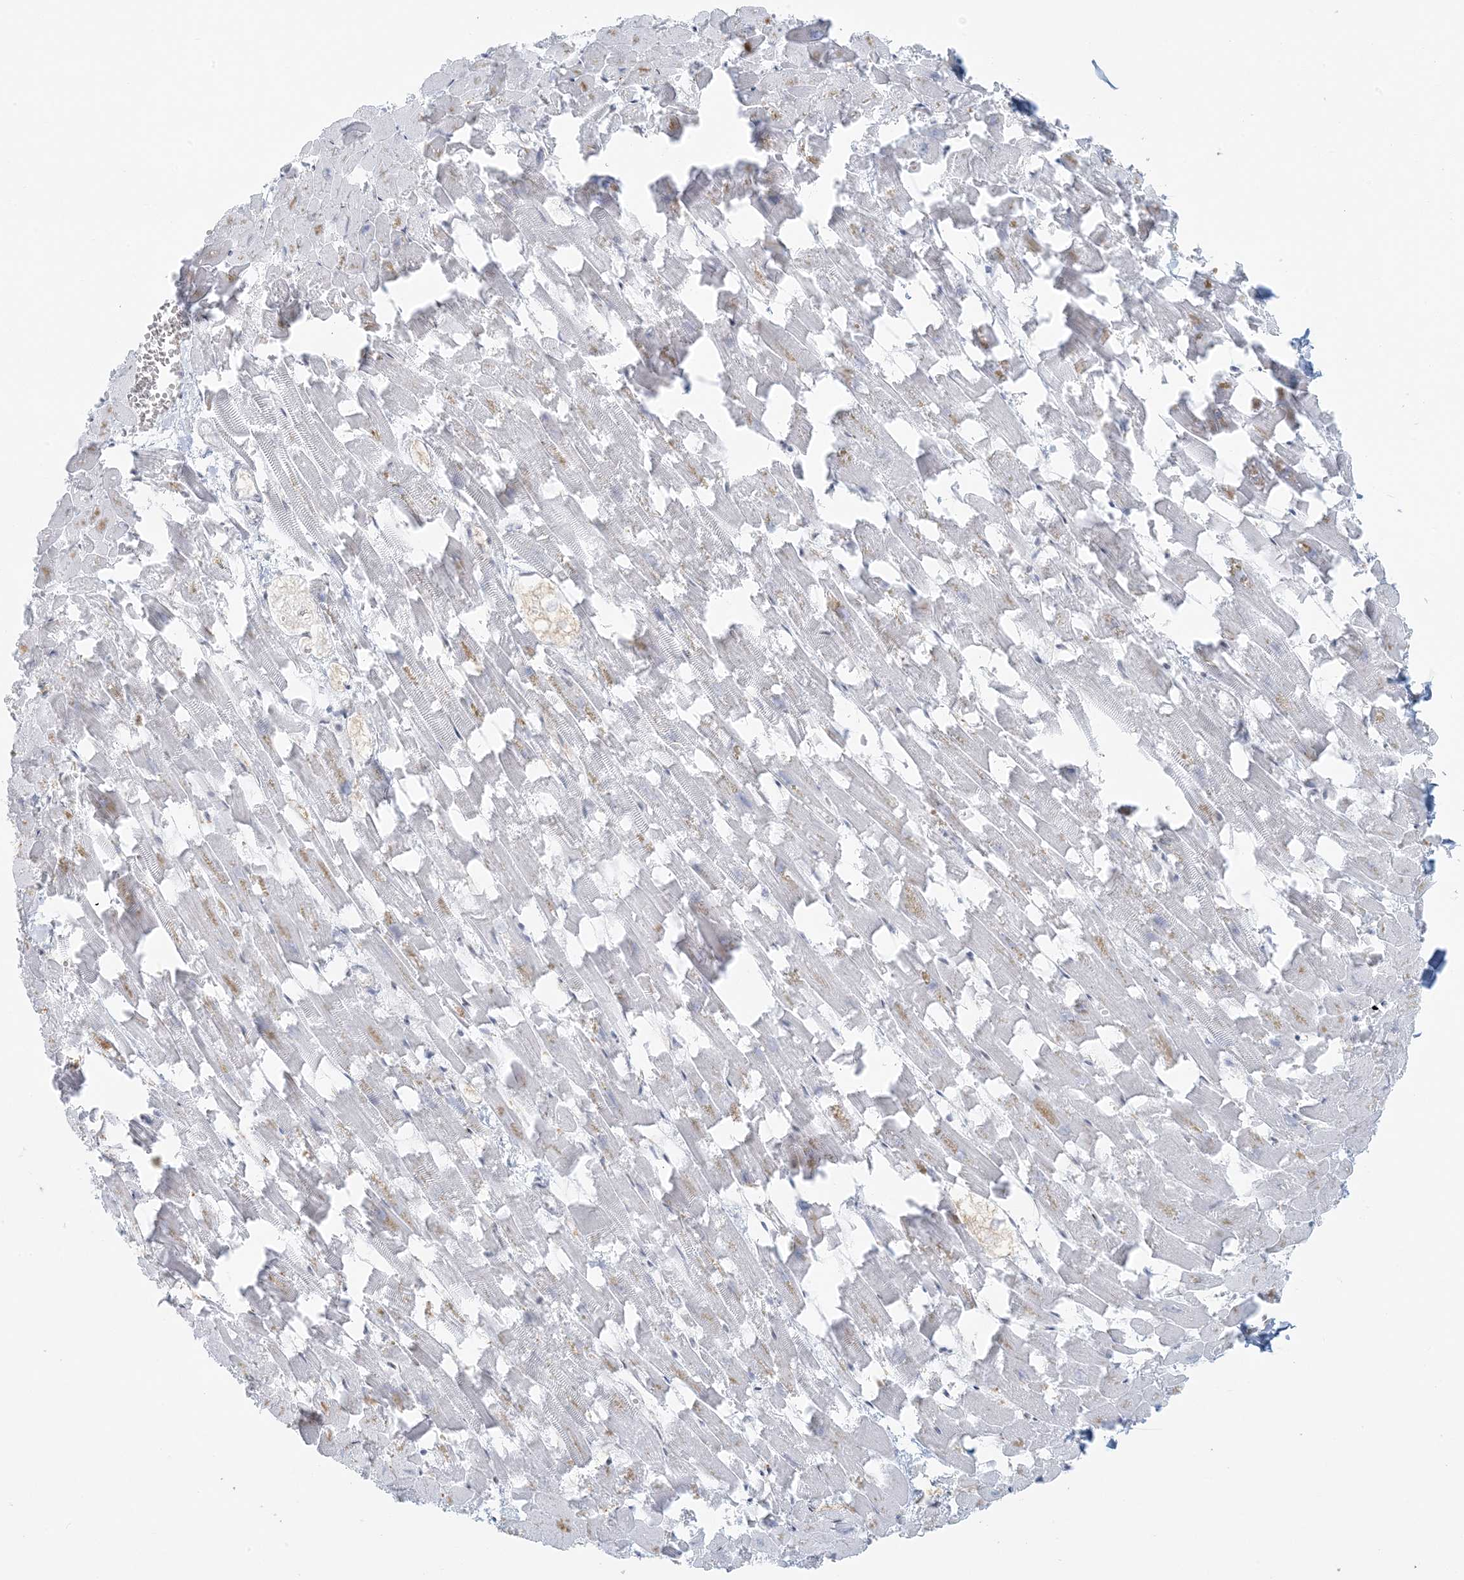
{"staining": {"intensity": "negative", "quantity": "none", "location": "none"}, "tissue": "heart muscle", "cell_type": "Cardiomyocytes", "image_type": "normal", "snomed": [{"axis": "morphology", "description": "Normal tissue, NOS"}, {"axis": "topography", "description": "Heart"}], "caption": "Heart muscle stained for a protein using IHC shows no expression cardiomyocytes.", "gene": "ZNF787", "patient": {"sex": "female", "age": 64}}